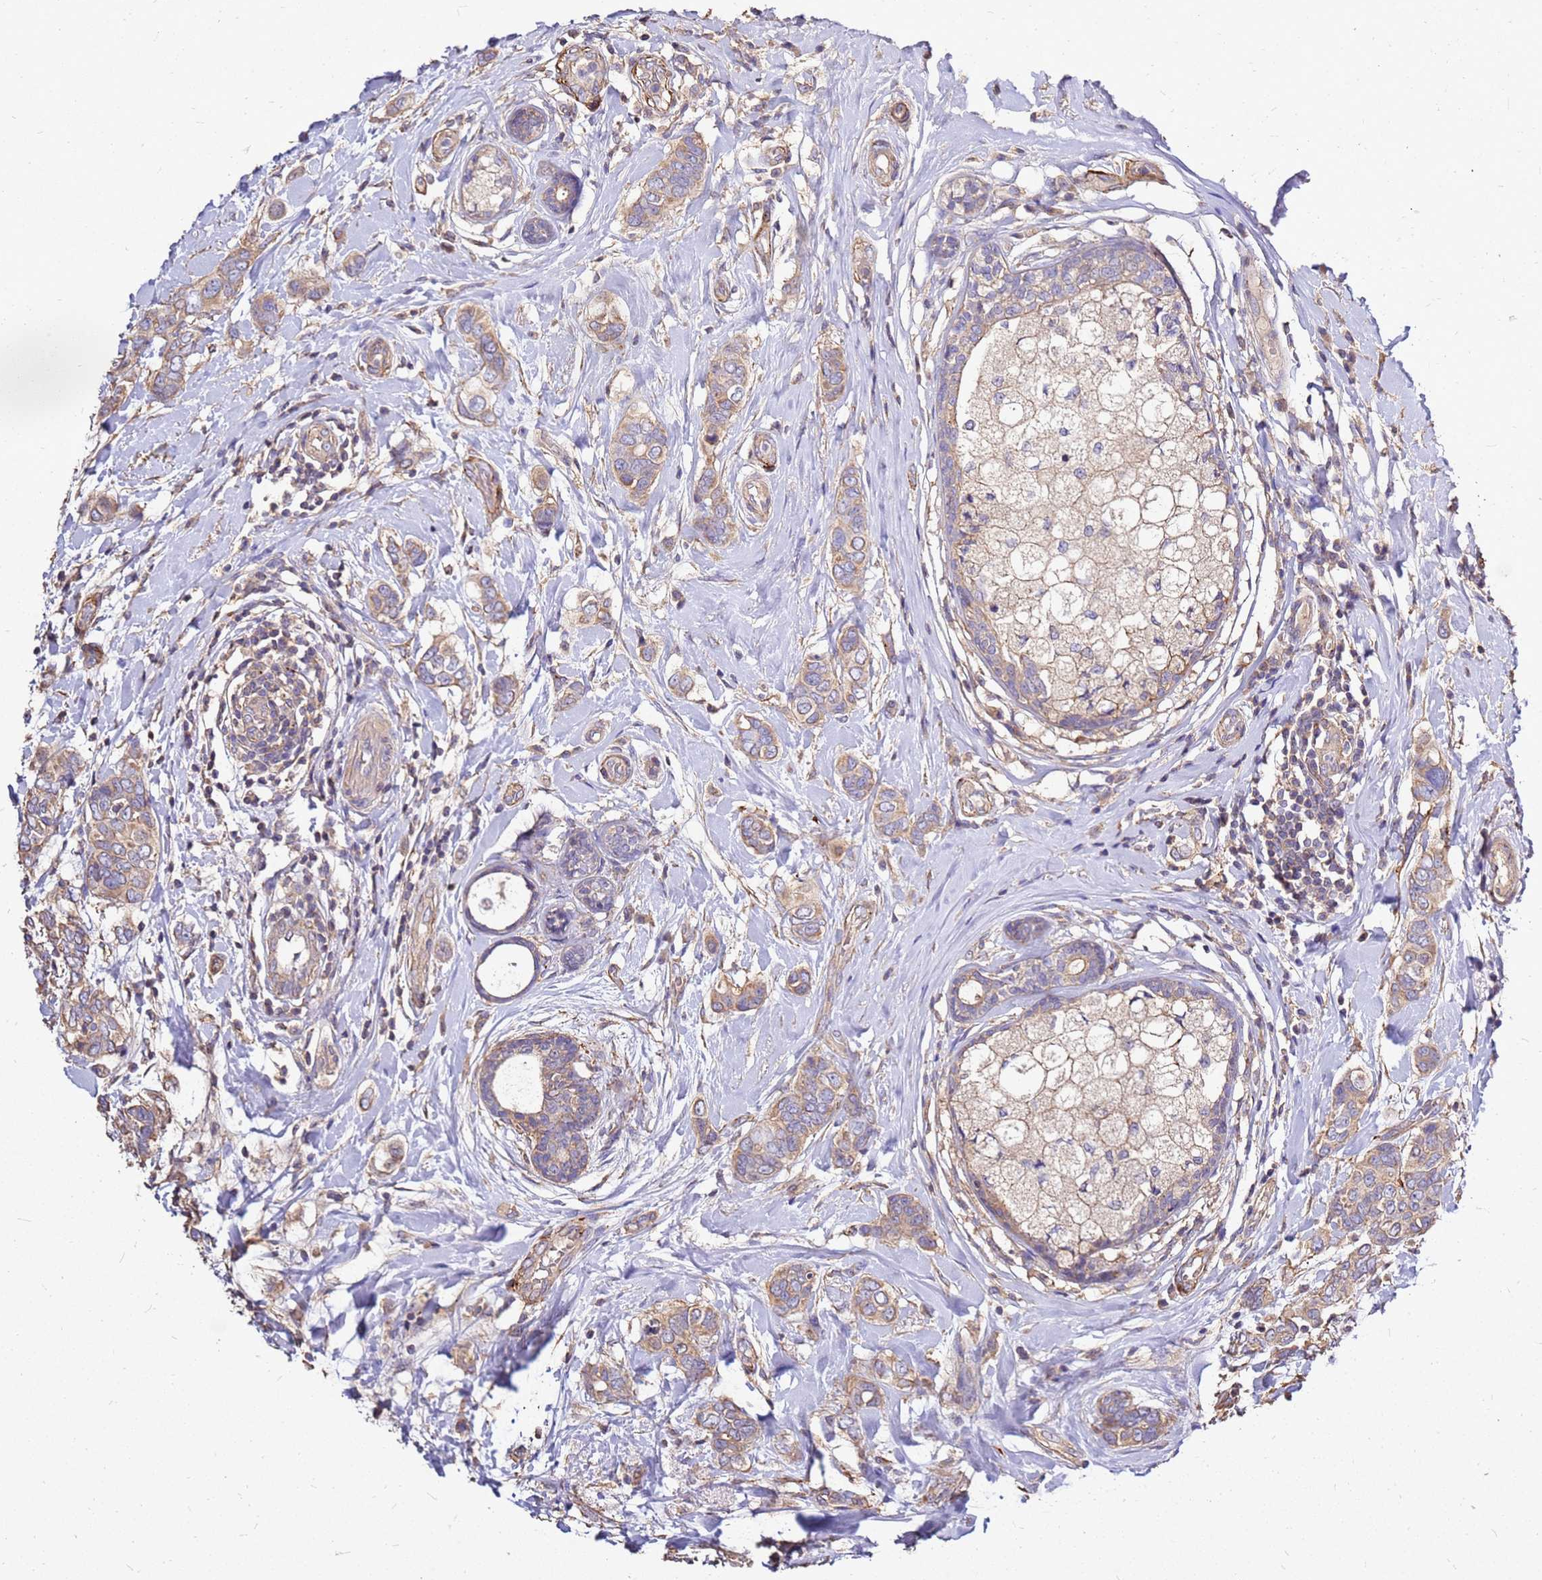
{"staining": {"intensity": "weak", "quantity": ">75%", "location": "cytoplasmic/membranous"}, "tissue": "breast cancer", "cell_type": "Tumor cells", "image_type": "cancer", "snomed": [{"axis": "morphology", "description": "Lobular carcinoma"}, {"axis": "topography", "description": "Breast"}], "caption": "A brown stain labels weak cytoplasmic/membranous positivity of a protein in lobular carcinoma (breast) tumor cells.", "gene": "EXD3", "patient": {"sex": "female", "age": 51}}